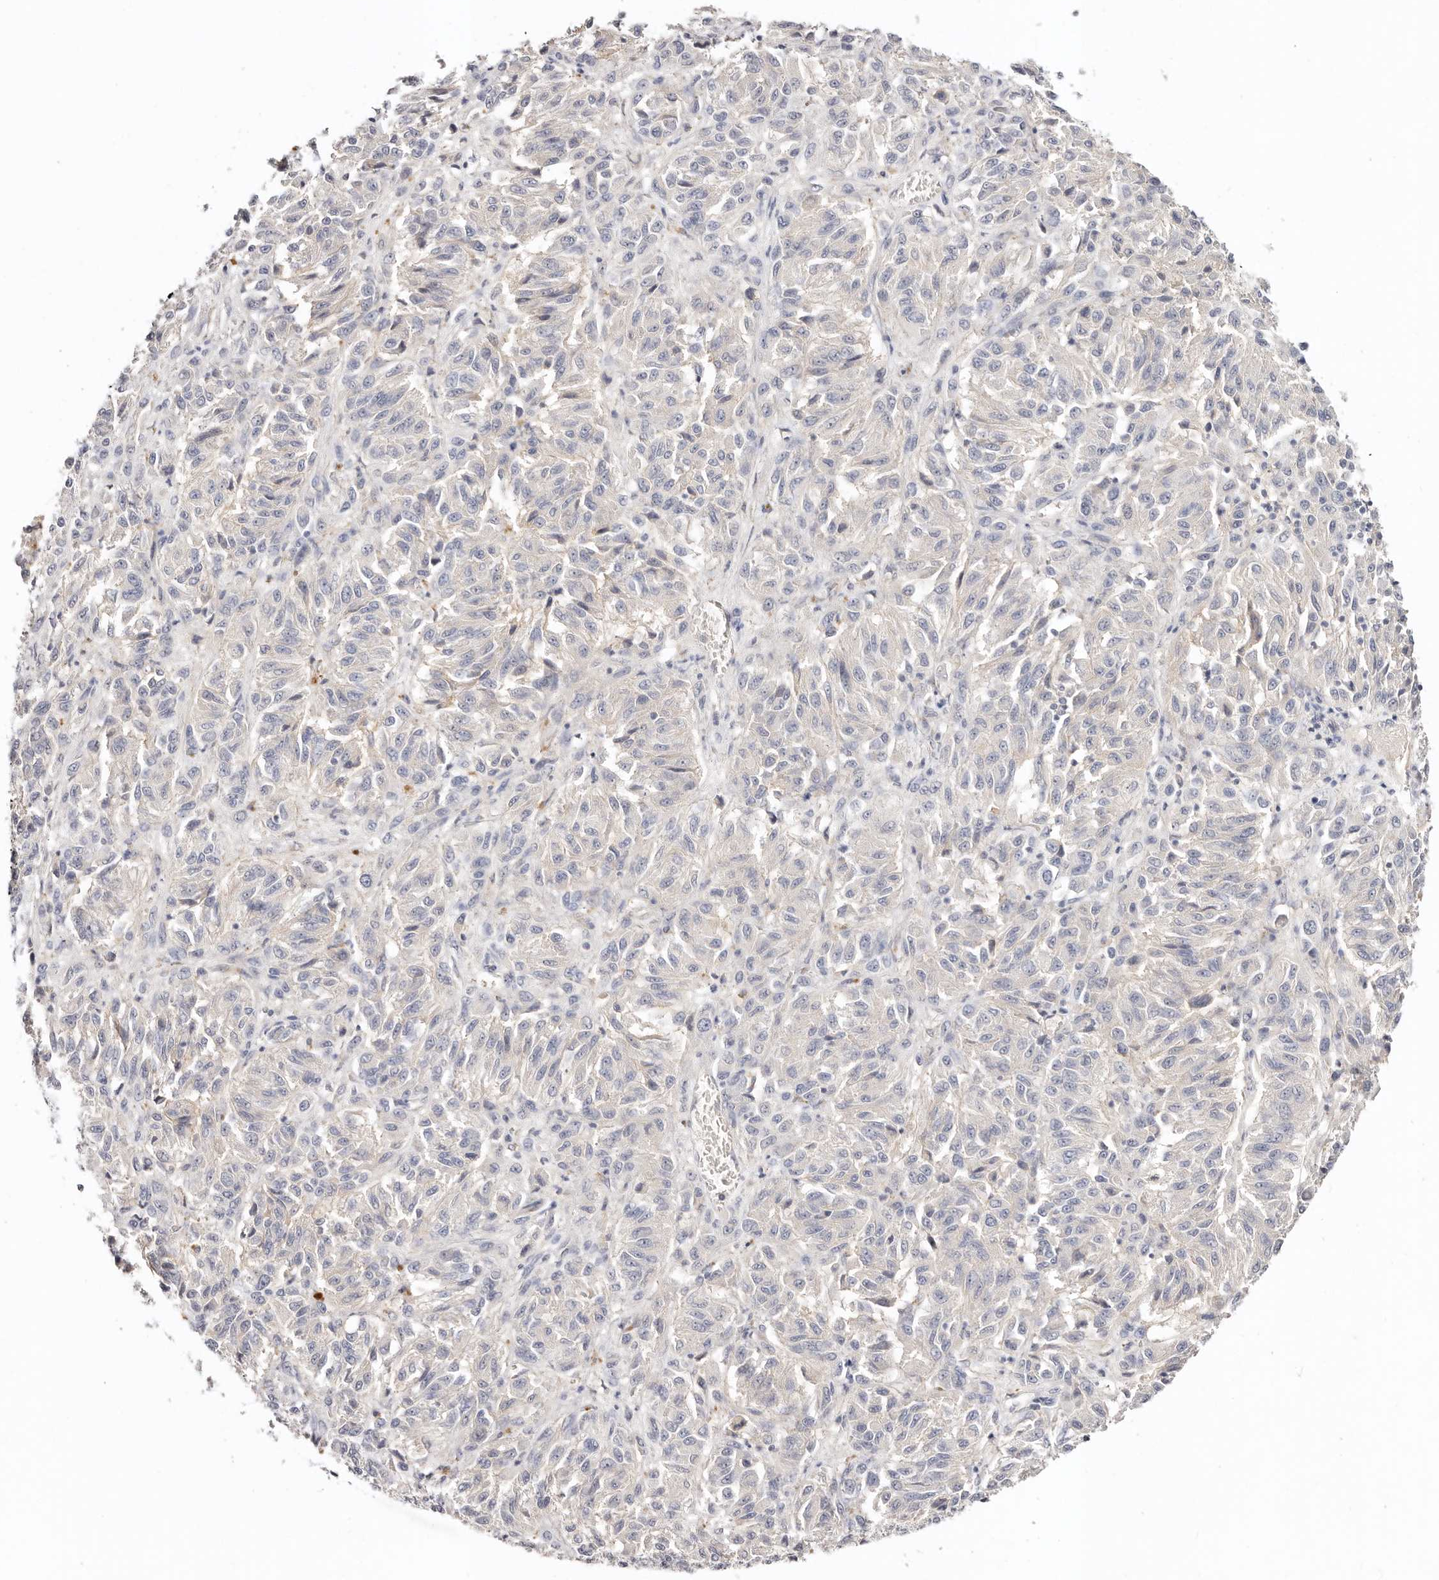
{"staining": {"intensity": "negative", "quantity": "none", "location": "none"}, "tissue": "melanoma", "cell_type": "Tumor cells", "image_type": "cancer", "snomed": [{"axis": "morphology", "description": "Malignant melanoma, Metastatic site"}, {"axis": "topography", "description": "Lung"}], "caption": "Immunohistochemistry photomicrograph of human melanoma stained for a protein (brown), which displays no staining in tumor cells.", "gene": "DNASE1", "patient": {"sex": "male", "age": 64}}